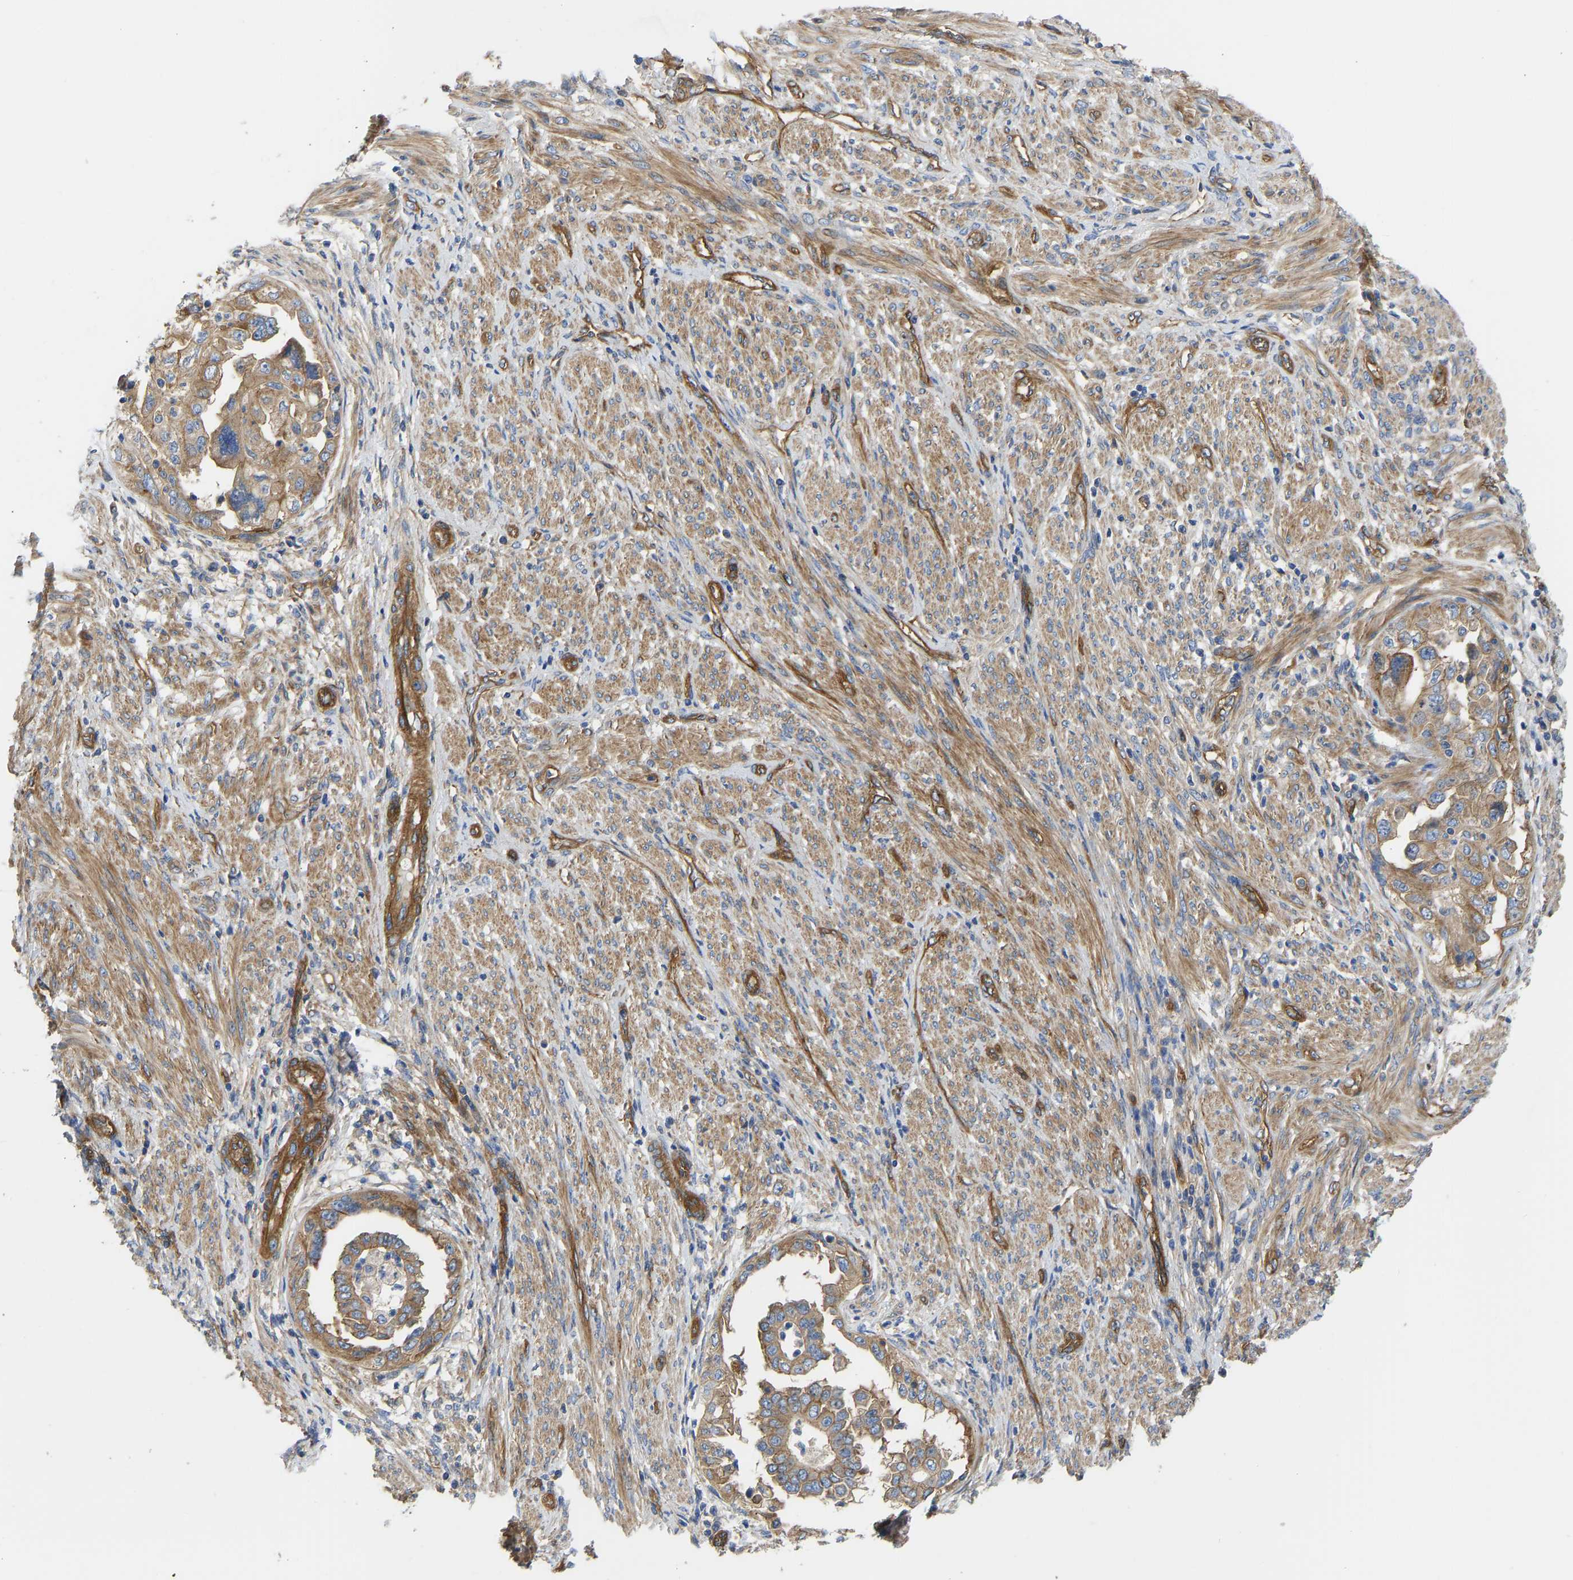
{"staining": {"intensity": "moderate", "quantity": ">75%", "location": "cytoplasmic/membranous"}, "tissue": "endometrial cancer", "cell_type": "Tumor cells", "image_type": "cancer", "snomed": [{"axis": "morphology", "description": "Adenocarcinoma, NOS"}, {"axis": "topography", "description": "Endometrium"}], "caption": "Immunohistochemical staining of adenocarcinoma (endometrial) displays moderate cytoplasmic/membranous protein expression in approximately >75% of tumor cells.", "gene": "MYO1C", "patient": {"sex": "female", "age": 85}}